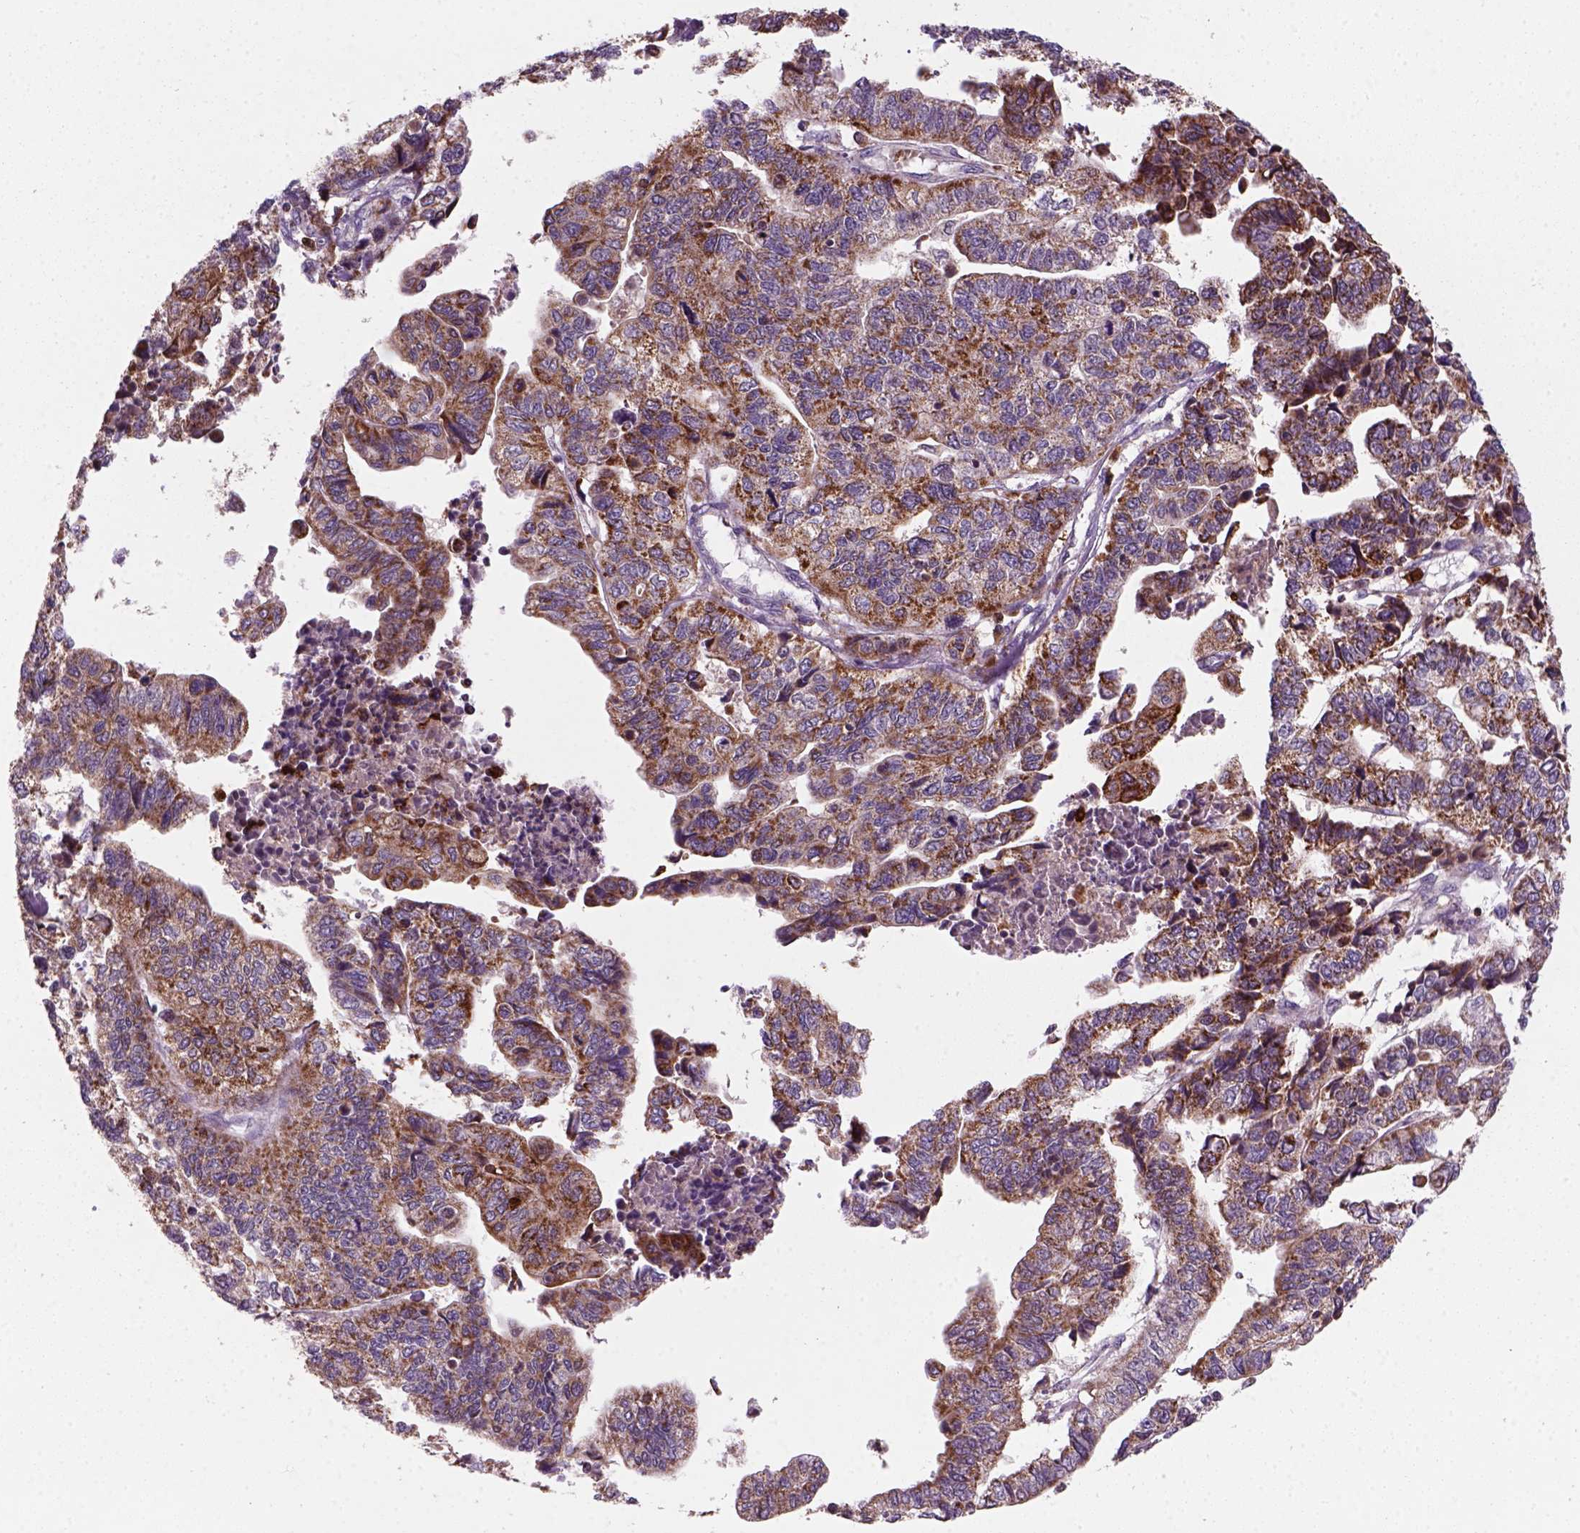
{"staining": {"intensity": "moderate", "quantity": ">75%", "location": "cytoplasmic/membranous"}, "tissue": "stomach cancer", "cell_type": "Tumor cells", "image_type": "cancer", "snomed": [{"axis": "morphology", "description": "Adenocarcinoma, NOS"}, {"axis": "topography", "description": "Stomach, upper"}], "caption": "Brown immunohistochemical staining in human stomach adenocarcinoma displays moderate cytoplasmic/membranous positivity in about >75% of tumor cells.", "gene": "NUDT16L1", "patient": {"sex": "female", "age": 67}}